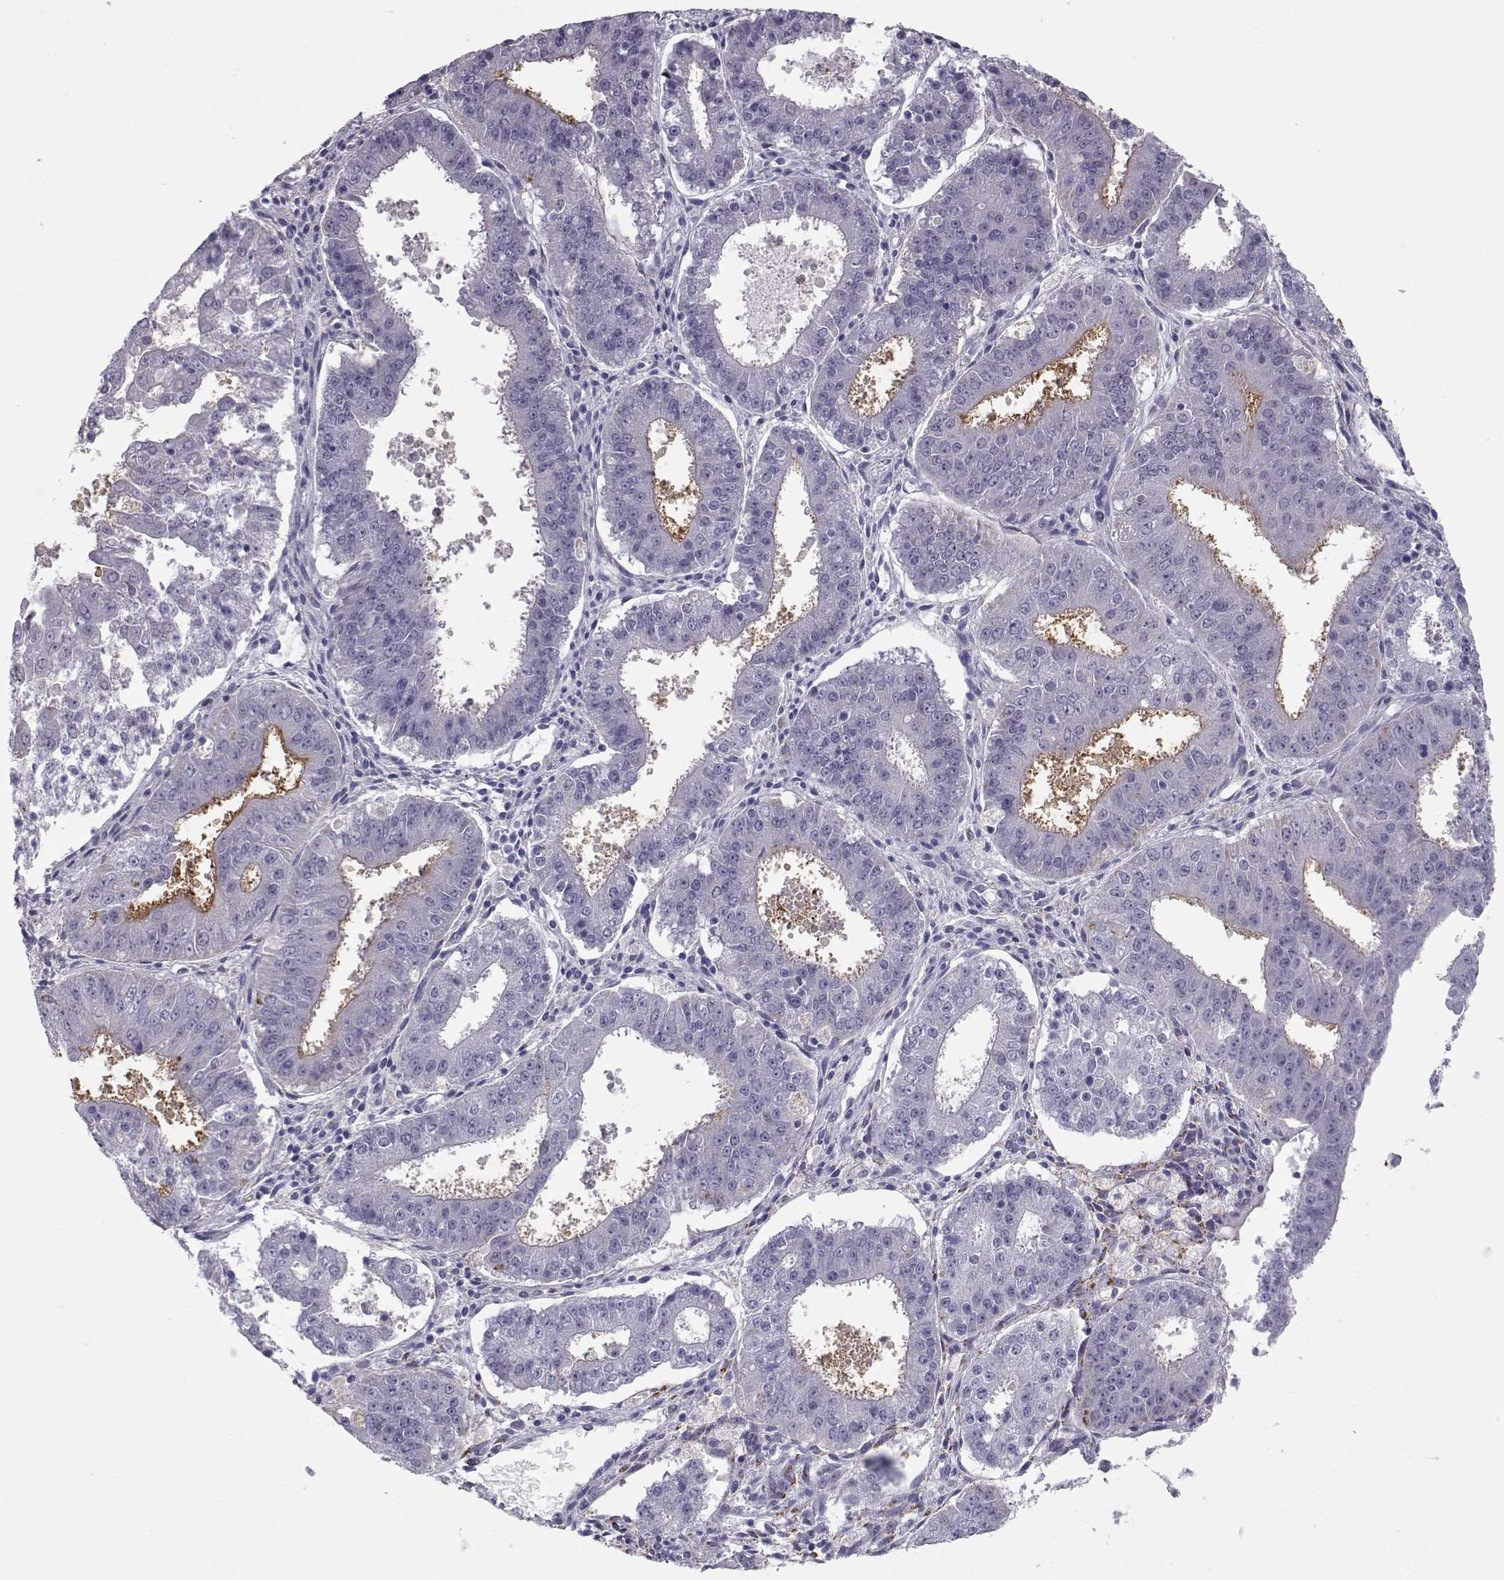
{"staining": {"intensity": "negative", "quantity": "none", "location": "none"}, "tissue": "ovarian cancer", "cell_type": "Tumor cells", "image_type": "cancer", "snomed": [{"axis": "morphology", "description": "Carcinoma, endometroid"}, {"axis": "topography", "description": "Ovary"}], "caption": "Immunohistochemistry (IHC) photomicrograph of ovarian endometroid carcinoma stained for a protein (brown), which shows no expression in tumor cells.", "gene": "NPVF", "patient": {"sex": "female", "age": 42}}